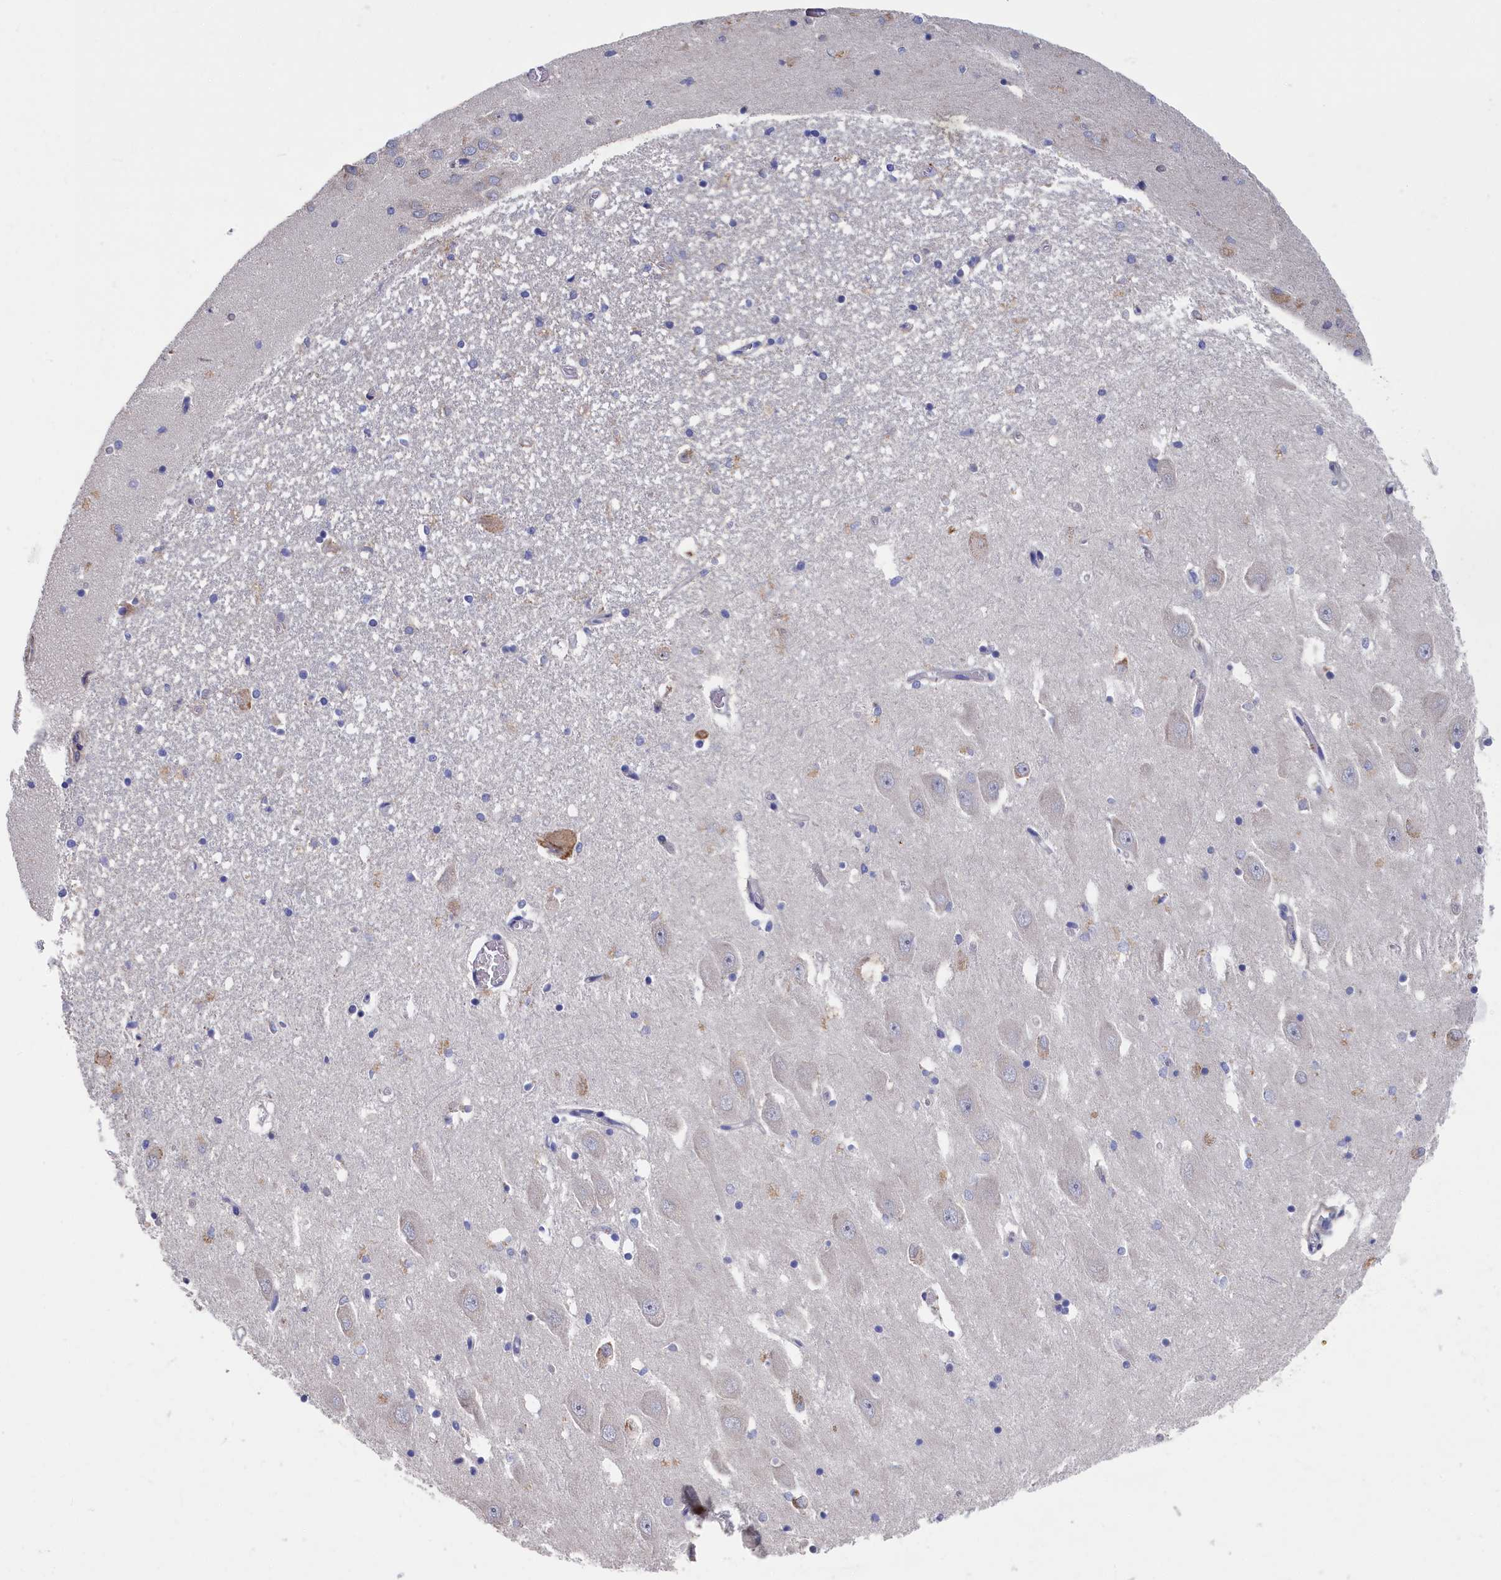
{"staining": {"intensity": "negative", "quantity": "none", "location": "none"}, "tissue": "hippocampus", "cell_type": "Glial cells", "image_type": "normal", "snomed": [{"axis": "morphology", "description": "Normal tissue, NOS"}, {"axis": "topography", "description": "Hippocampus"}], "caption": "Image shows no protein staining in glial cells of unremarkable hippocampus. (IHC, brightfield microscopy, high magnification).", "gene": "CYB5D2", "patient": {"sex": "female", "age": 64}}